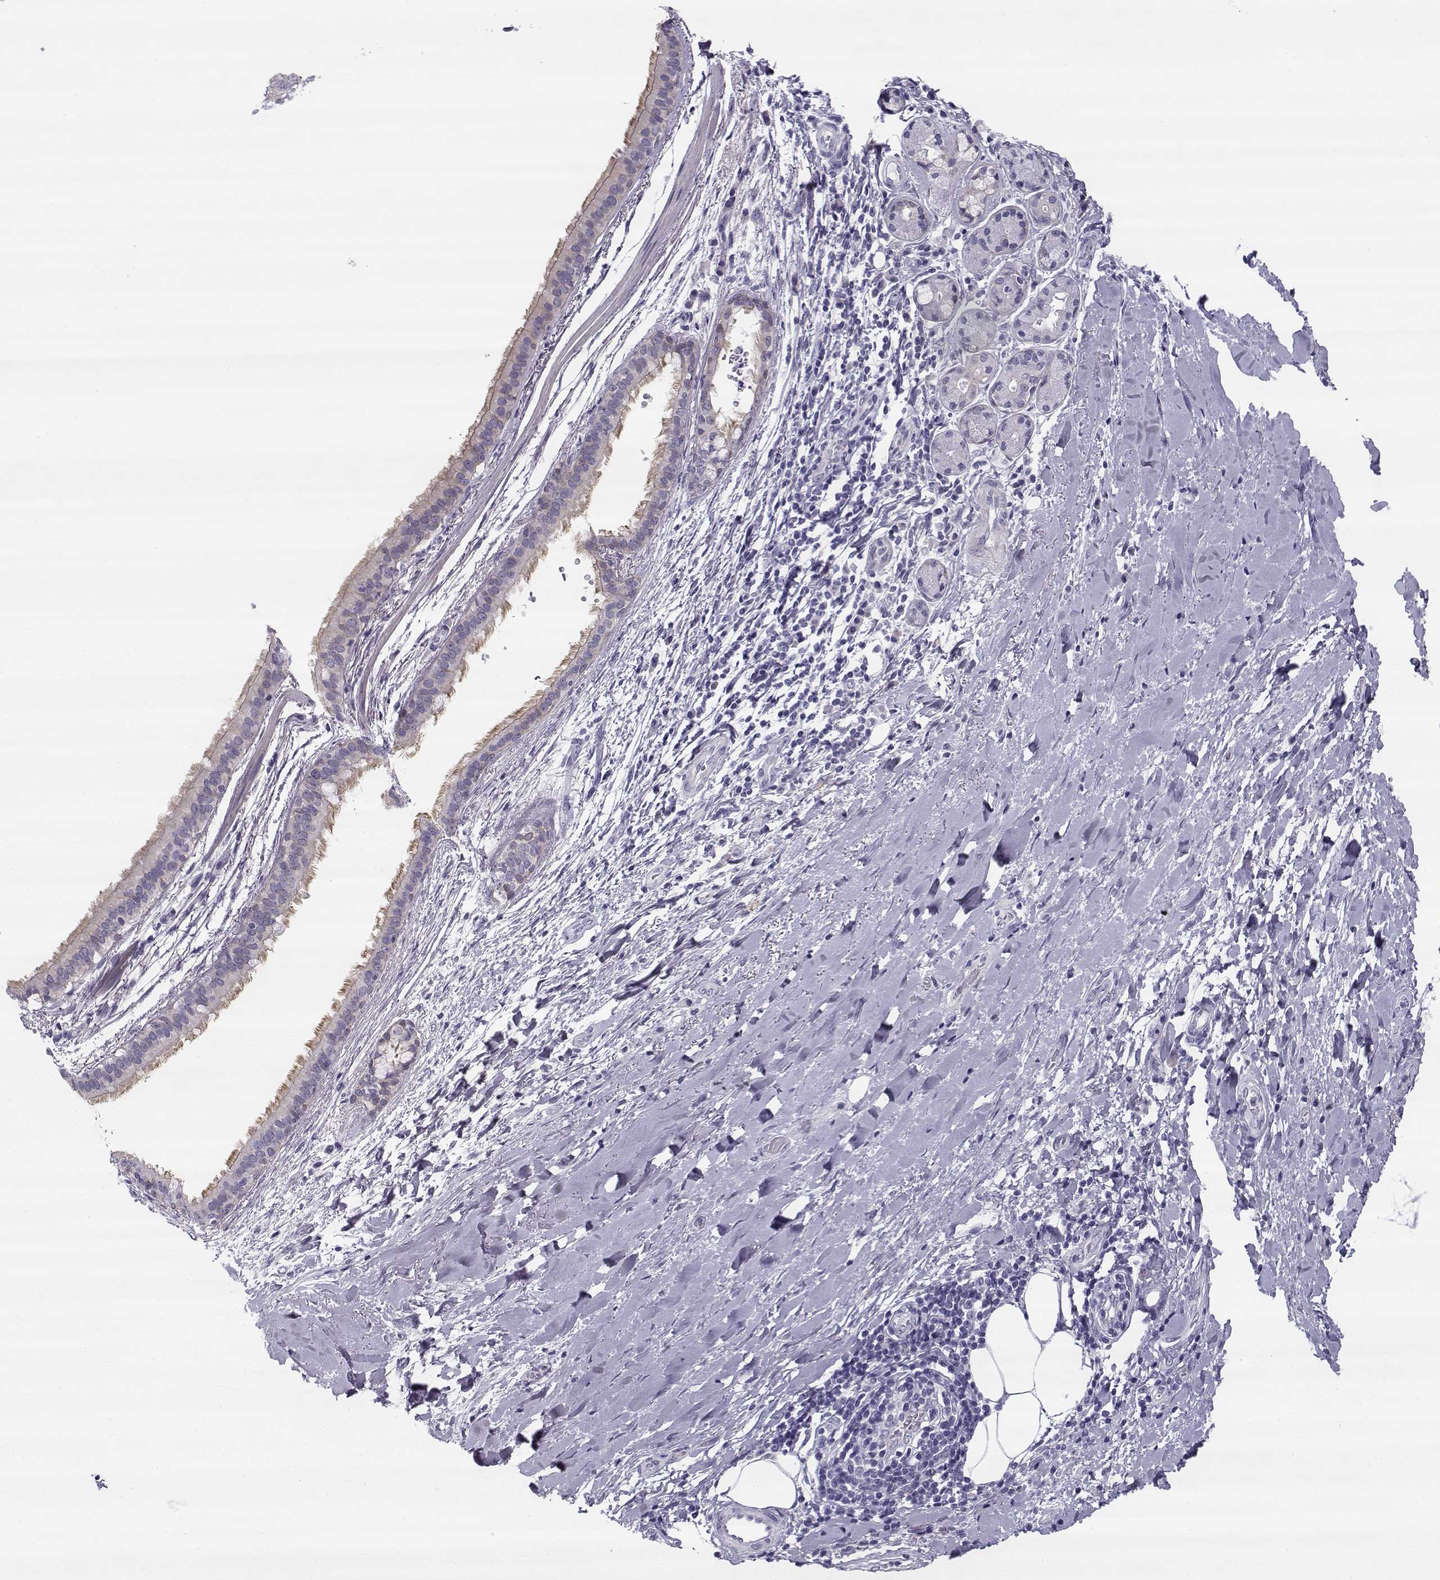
{"staining": {"intensity": "weak", "quantity": ">75%", "location": "cytoplasmic/membranous"}, "tissue": "bronchus", "cell_type": "Respiratory epithelial cells", "image_type": "normal", "snomed": [{"axis": "morphology", "description": "Normal tissue, NOS"}, {"axis": "morphology", "description": "Squamous cell carcinoma, NOS"}, {"axis": "topography", "description": "Bronchus"}, {"axis": "topography", "description": "Lung"}], "caption": "IHC (DAB (3,3'-diaminobenzidine)) staining of benign bronchus exhibits weak cytoplasmic/membranous protein positivity in approximately >75% of respiratory epithelial cells.", "gene": "CREB3L3", "patient": {"sex": "male", "age": 69}}